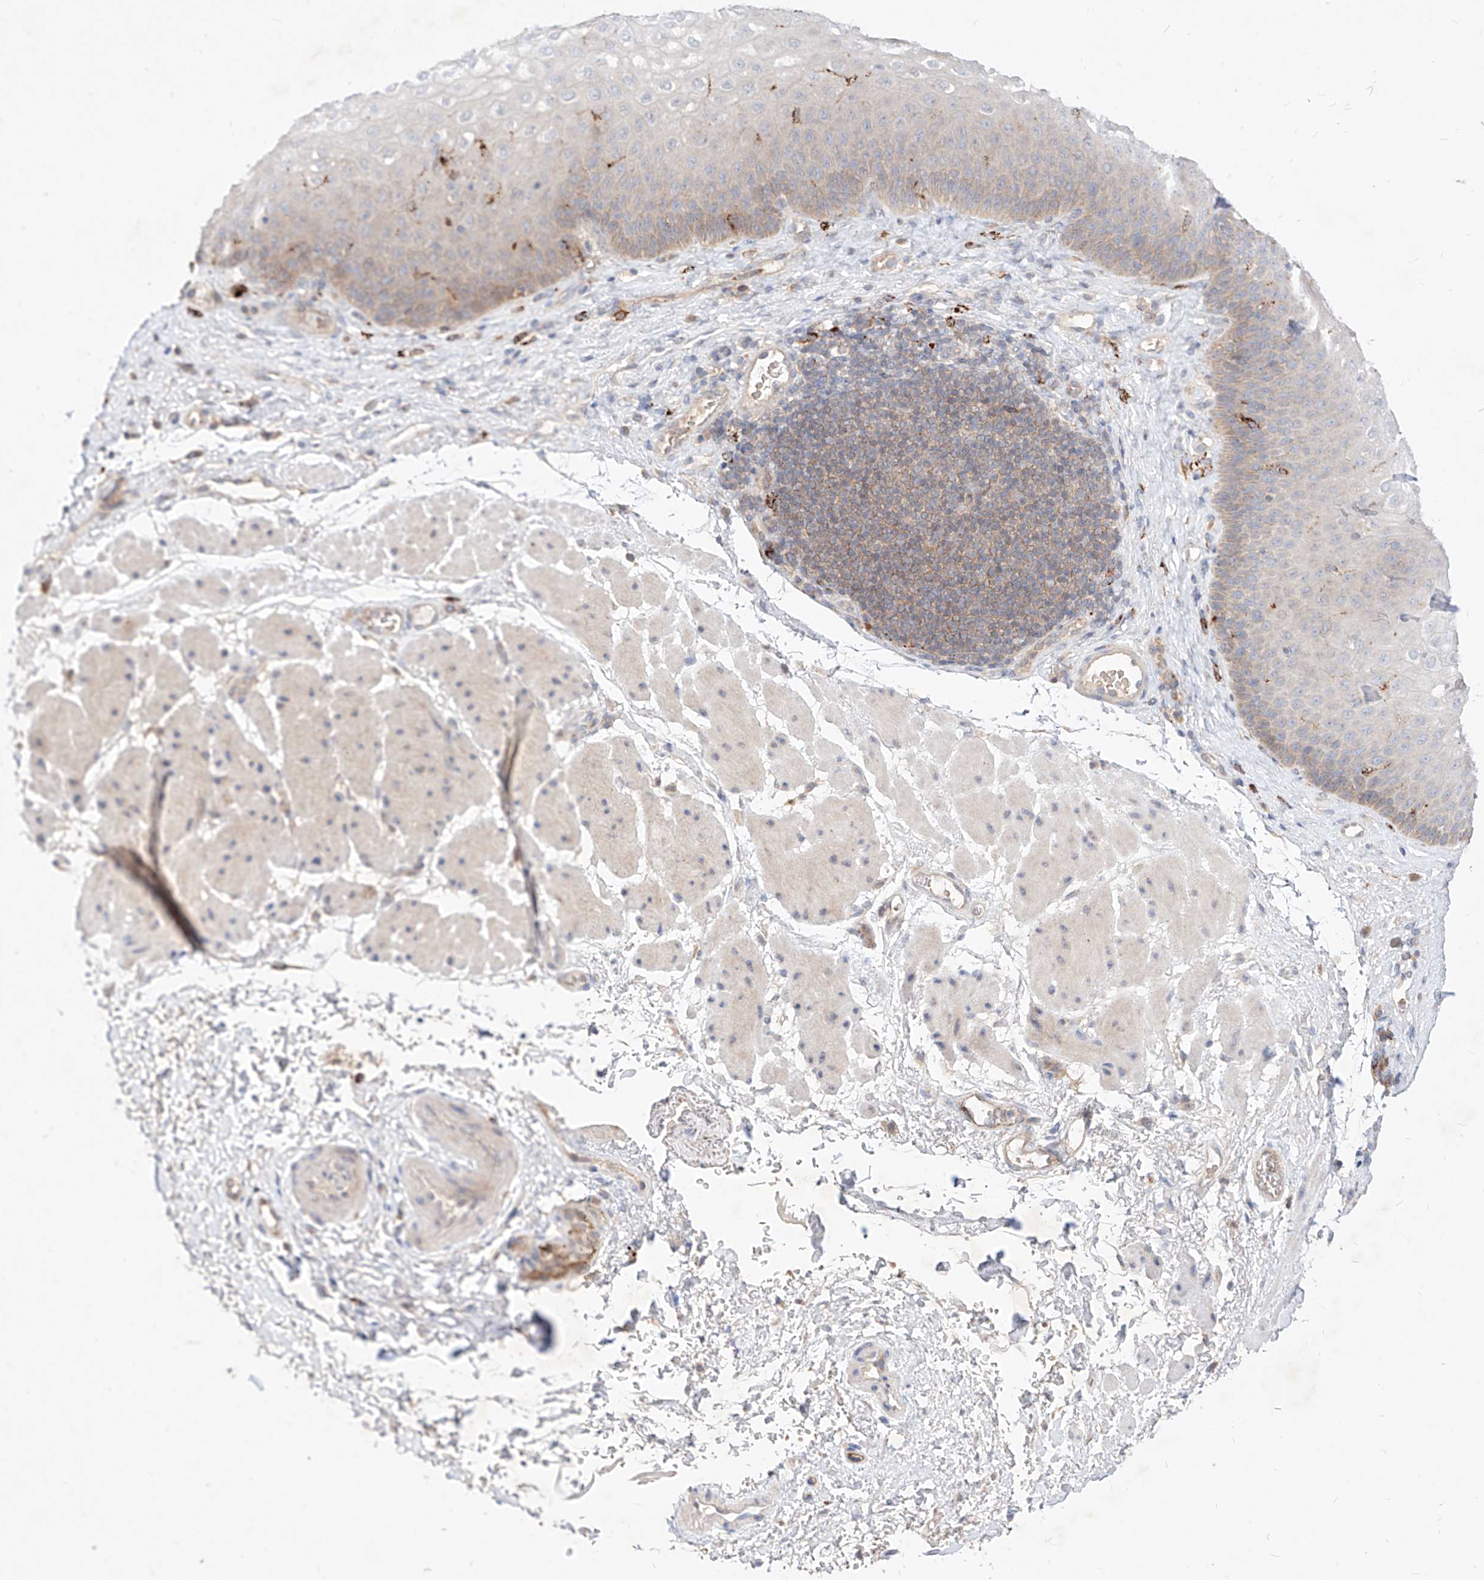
{"staining": {"intensity": "weak", "quantity": "25%-75%", "location": "cytoplasmic/membranous"}, "tissue": "esophagus", "cell_type": "Squamous epithelial cells", "image_type": "normal", "snomed": [{"axis": "morphology", "description": "Normal tissue, NOS"}, {"axis": "topography", "description": "Esophagus"}], "caption": "Squamous epithelial cells demonstrate low levels of weak cytoplasmic/membranous positivity in about 25%-75% of cells in unremarkable esophagus.", "gene": "TSNAX", "patient": {"sex": "female", "age": 66}}